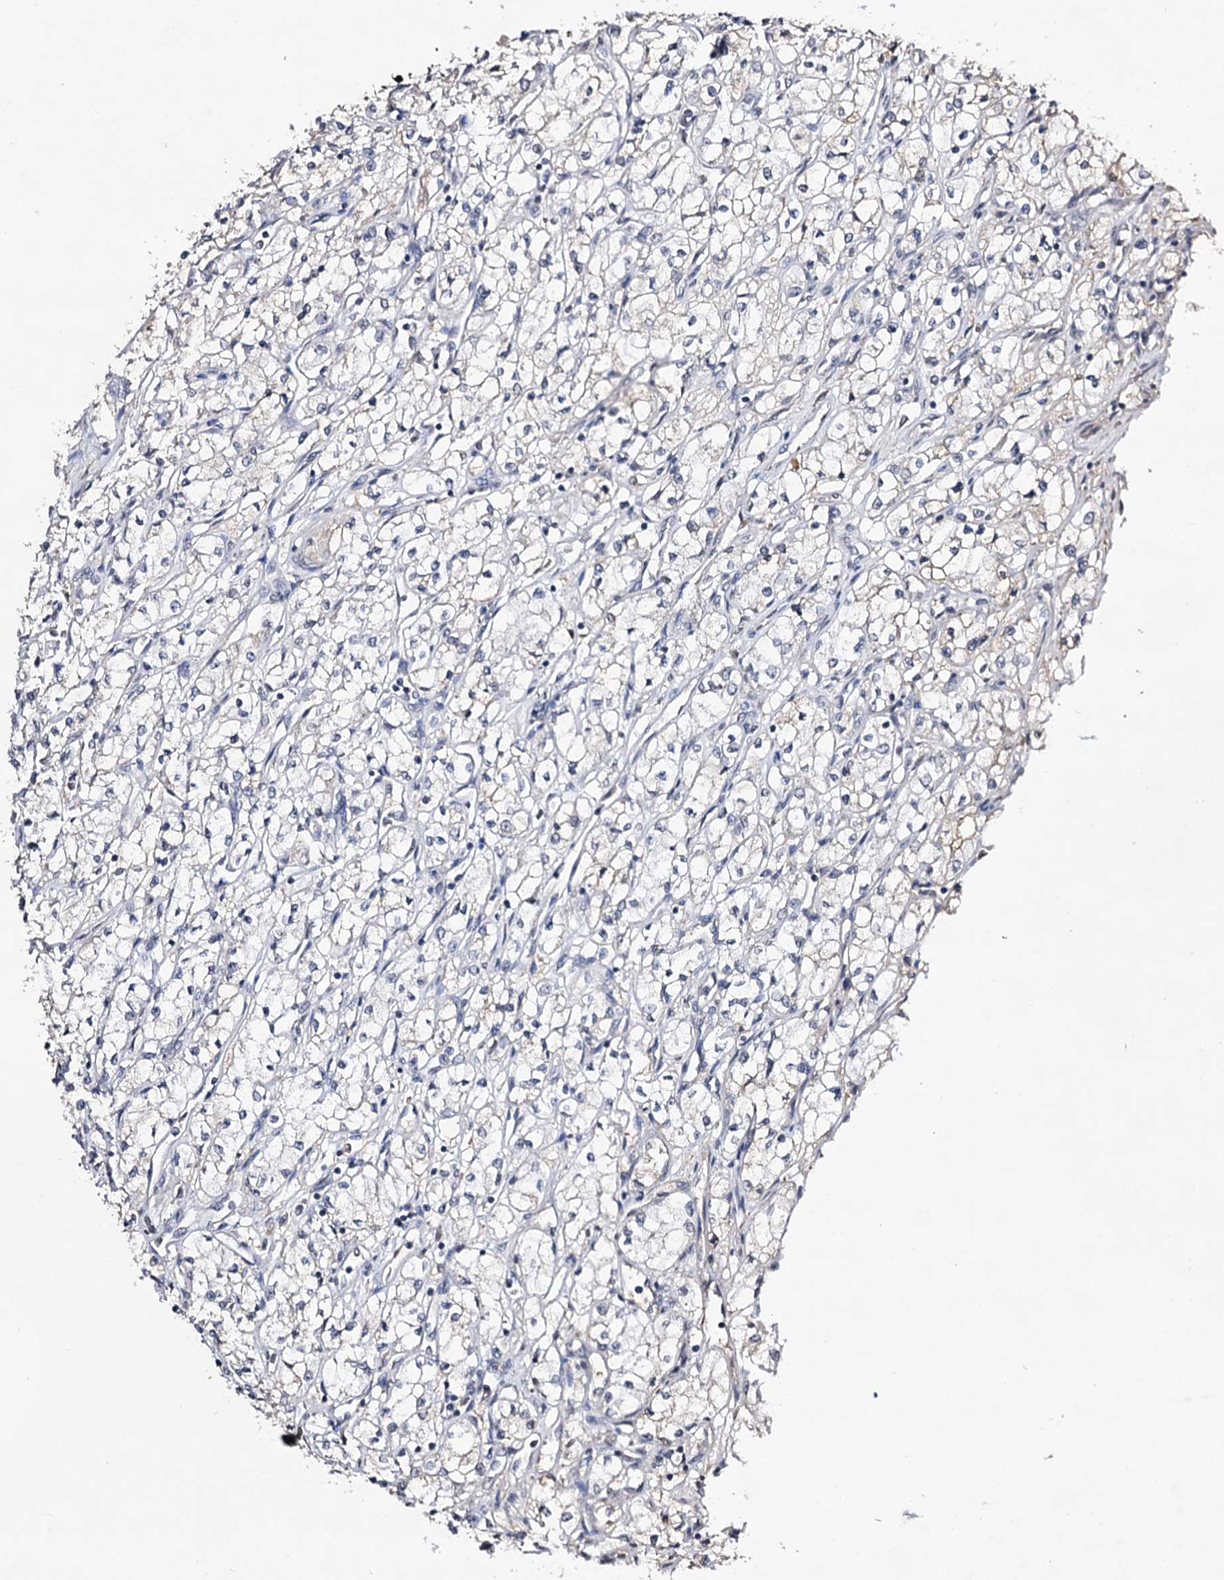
{"staining": {"intensity": "negative", "quantity": "none", "location": "none"}, "tissue": "renal cancer", "cell_type": "Tumor cells", "image_type": "cancer", "snomed": [{"axis": "morphology", "description": "Adenocarcinoma, NOS"}, {"axis": "topography", "description": "Kidney"}], "caption": "This is a micrograph of IHC staining of renal adenocarcinoma, which shows no expression in tumor cells.", "gene": "PLIN1", "patient": {"sex": "male", "age": 59}}